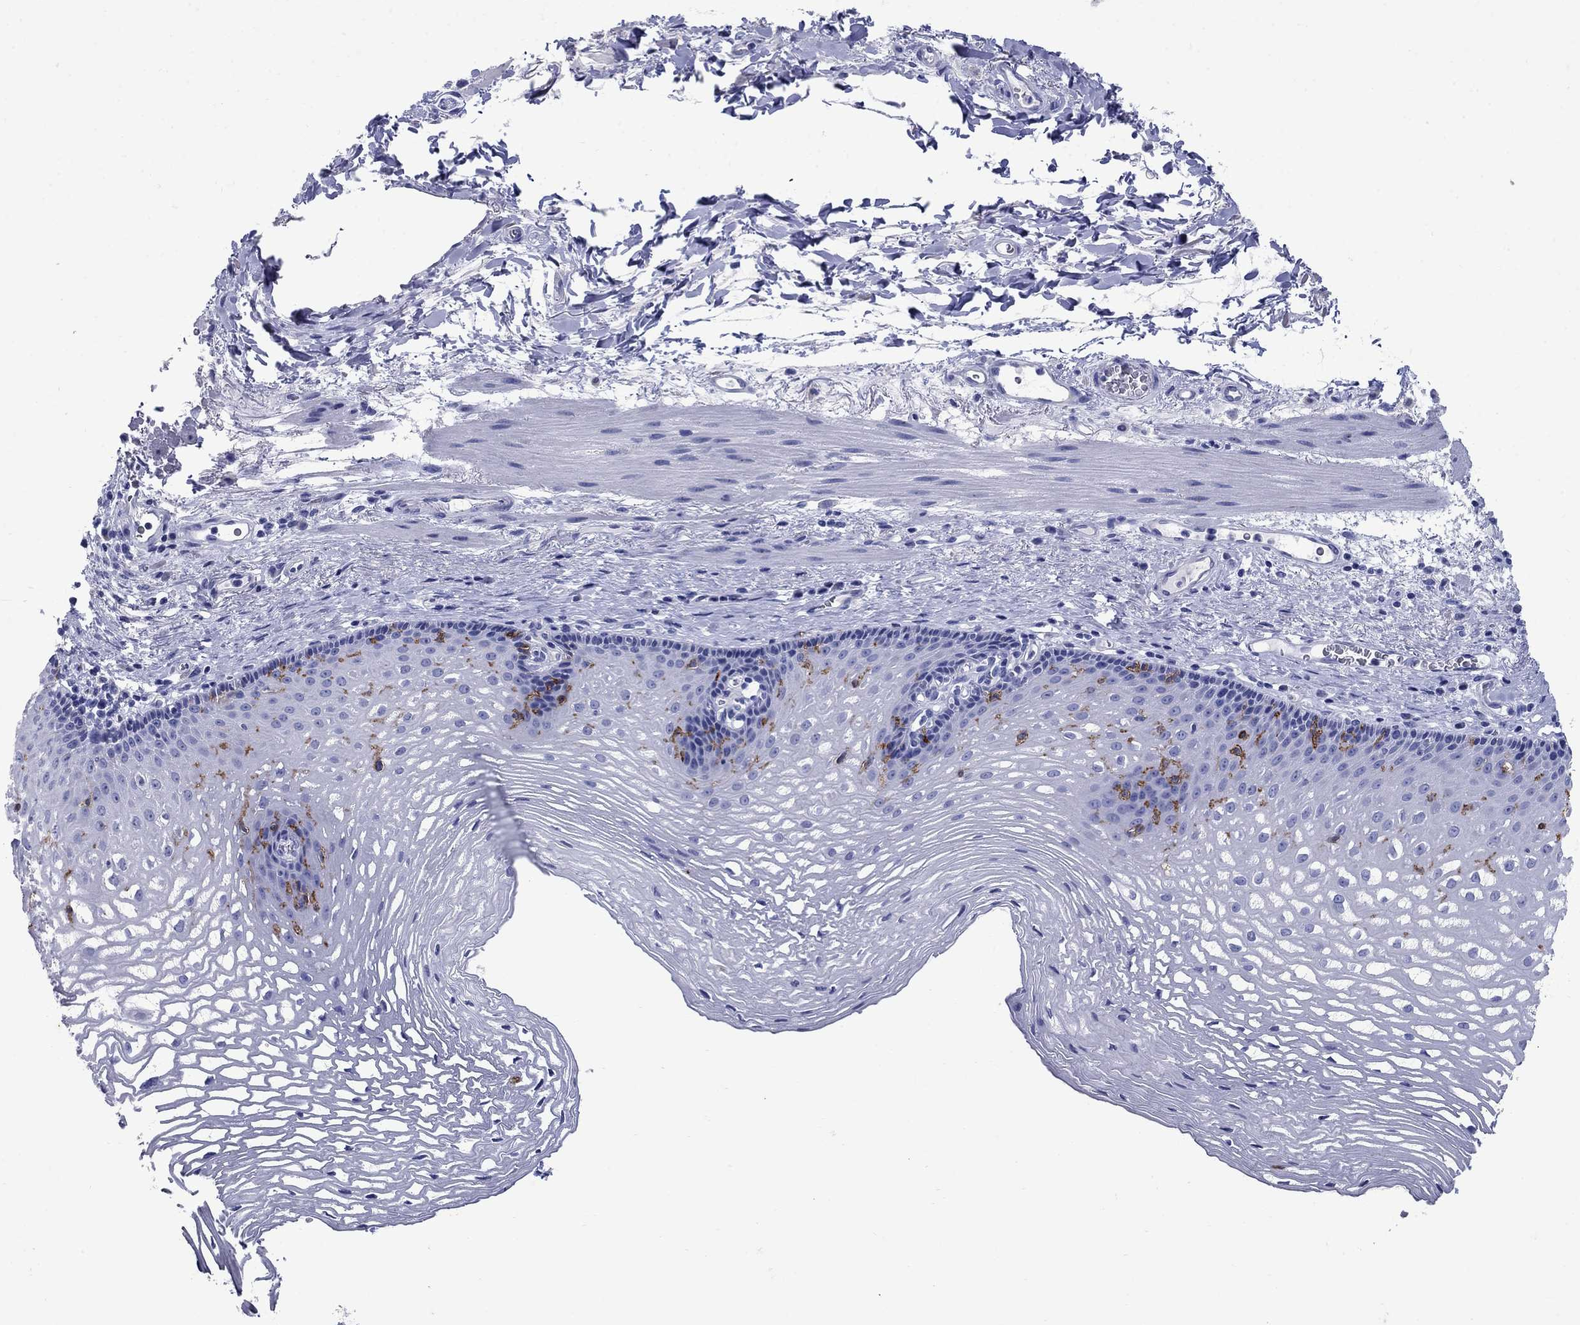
{"staining": {"intensity": "negative", "quantity": "none", "location": "none"}, "tissue": "esophagus", "cell_type": "Squamous epithelial cells", "image_type": "normal", "snomed": [{"axis": "morphology", "description": "Normal tissue, NOS"}, {"axis": "topography", "description": "Esophagus"}], "caption": "The photomicrograph demonstrates no staining of squamous epithelial cells in normal esophagus.", "gene": "CD1A", "patient": {"sex": "male", "age": 76}}